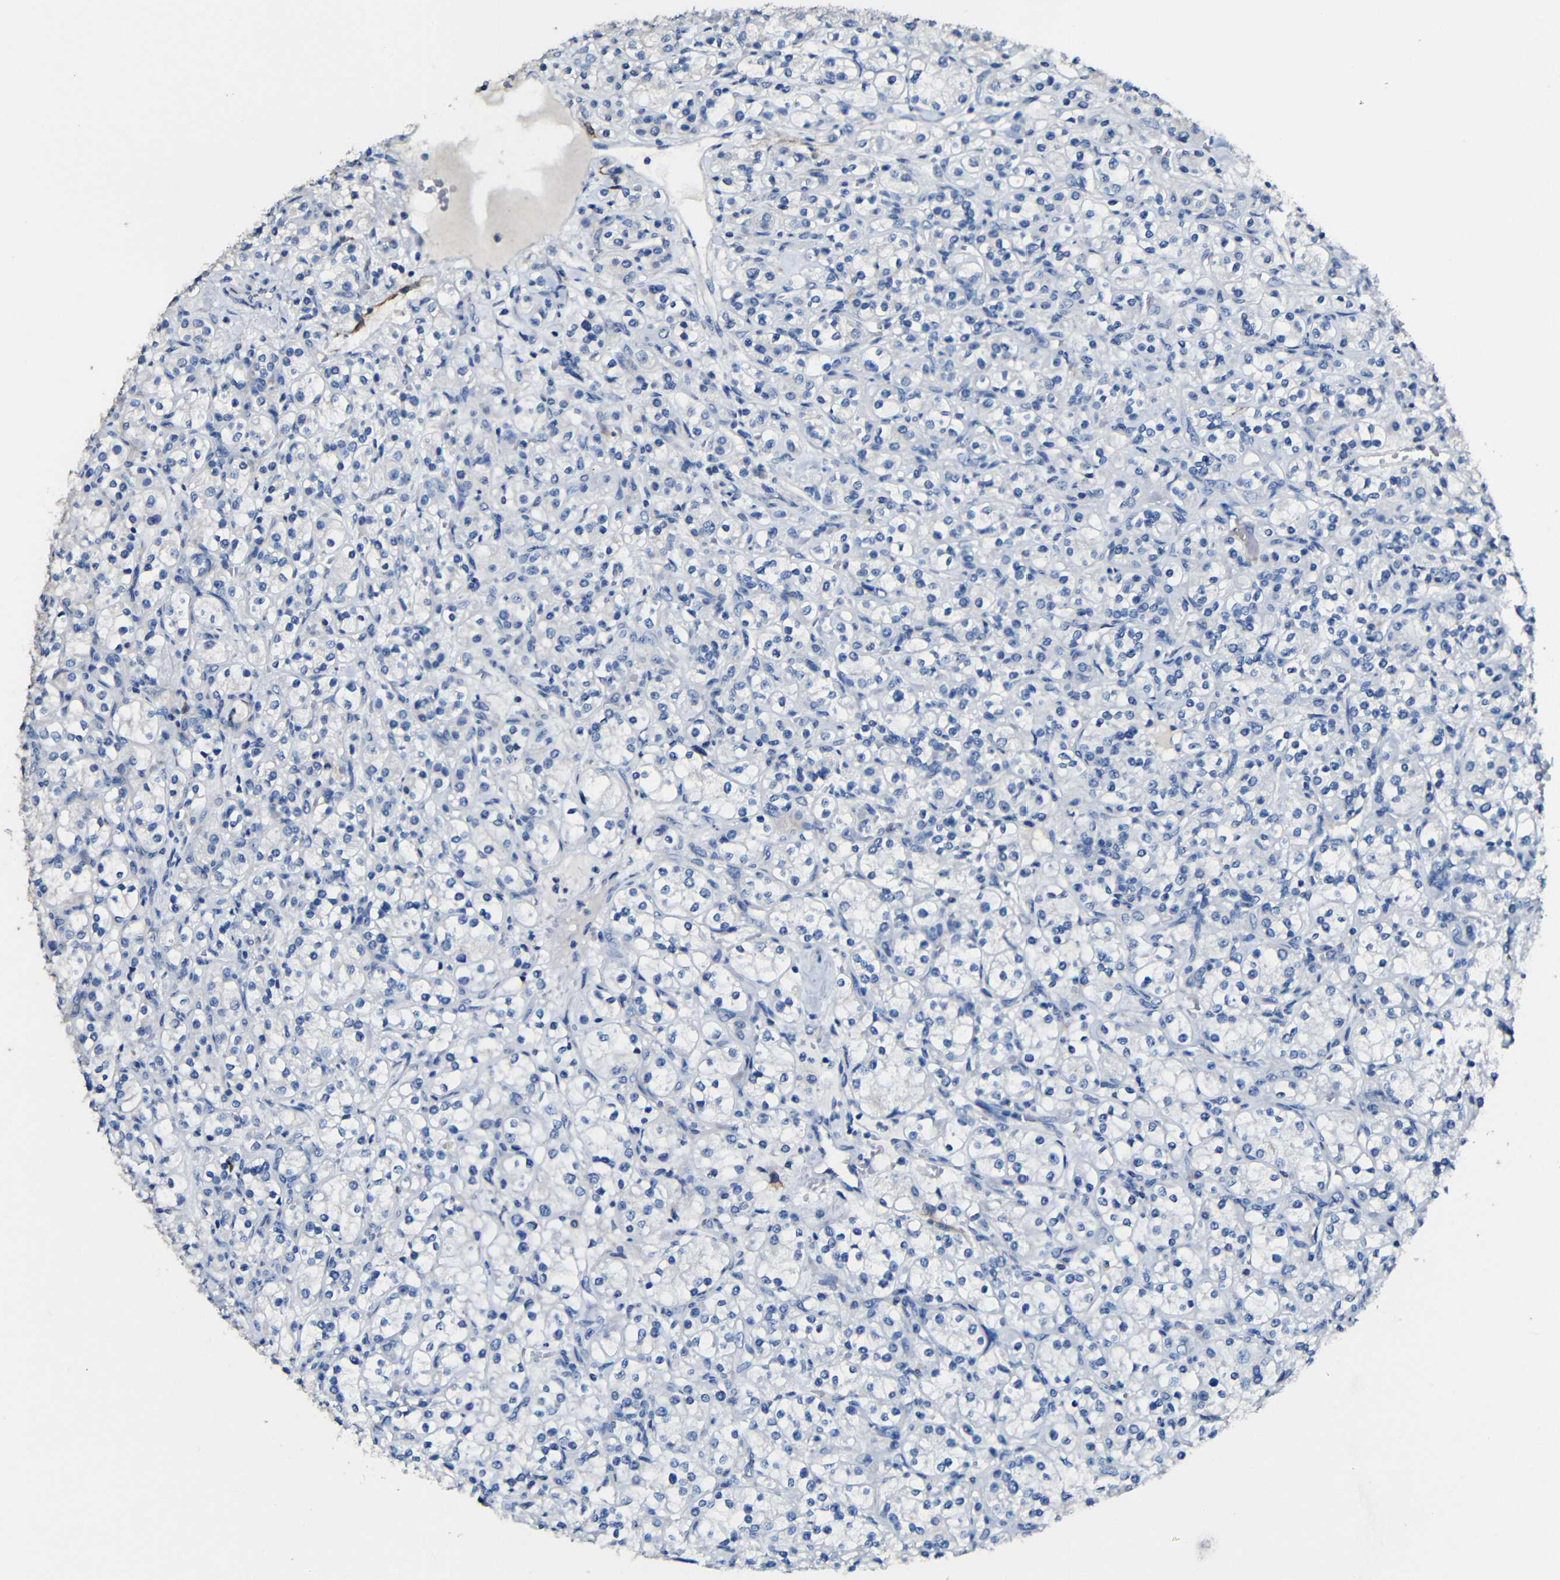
{"staining": {"intensity": "negative", "quantity": "none", "location": "none"}, "tissue": "renal cancer", "cell_type": "Tumor cells", "image_type": "cancer", "snomed": [{"axis": "morphology", "description": "Adenocarcinoma, NOS"}, {"axis": "topography", "description": "Kidney"}], "caption": "Immunohistochemistry of human adenocarcinoma (renal) reveals no staining in tumor cells.", "gene": "ACKR2", "patient": {"sex": "male", "age": 77}}